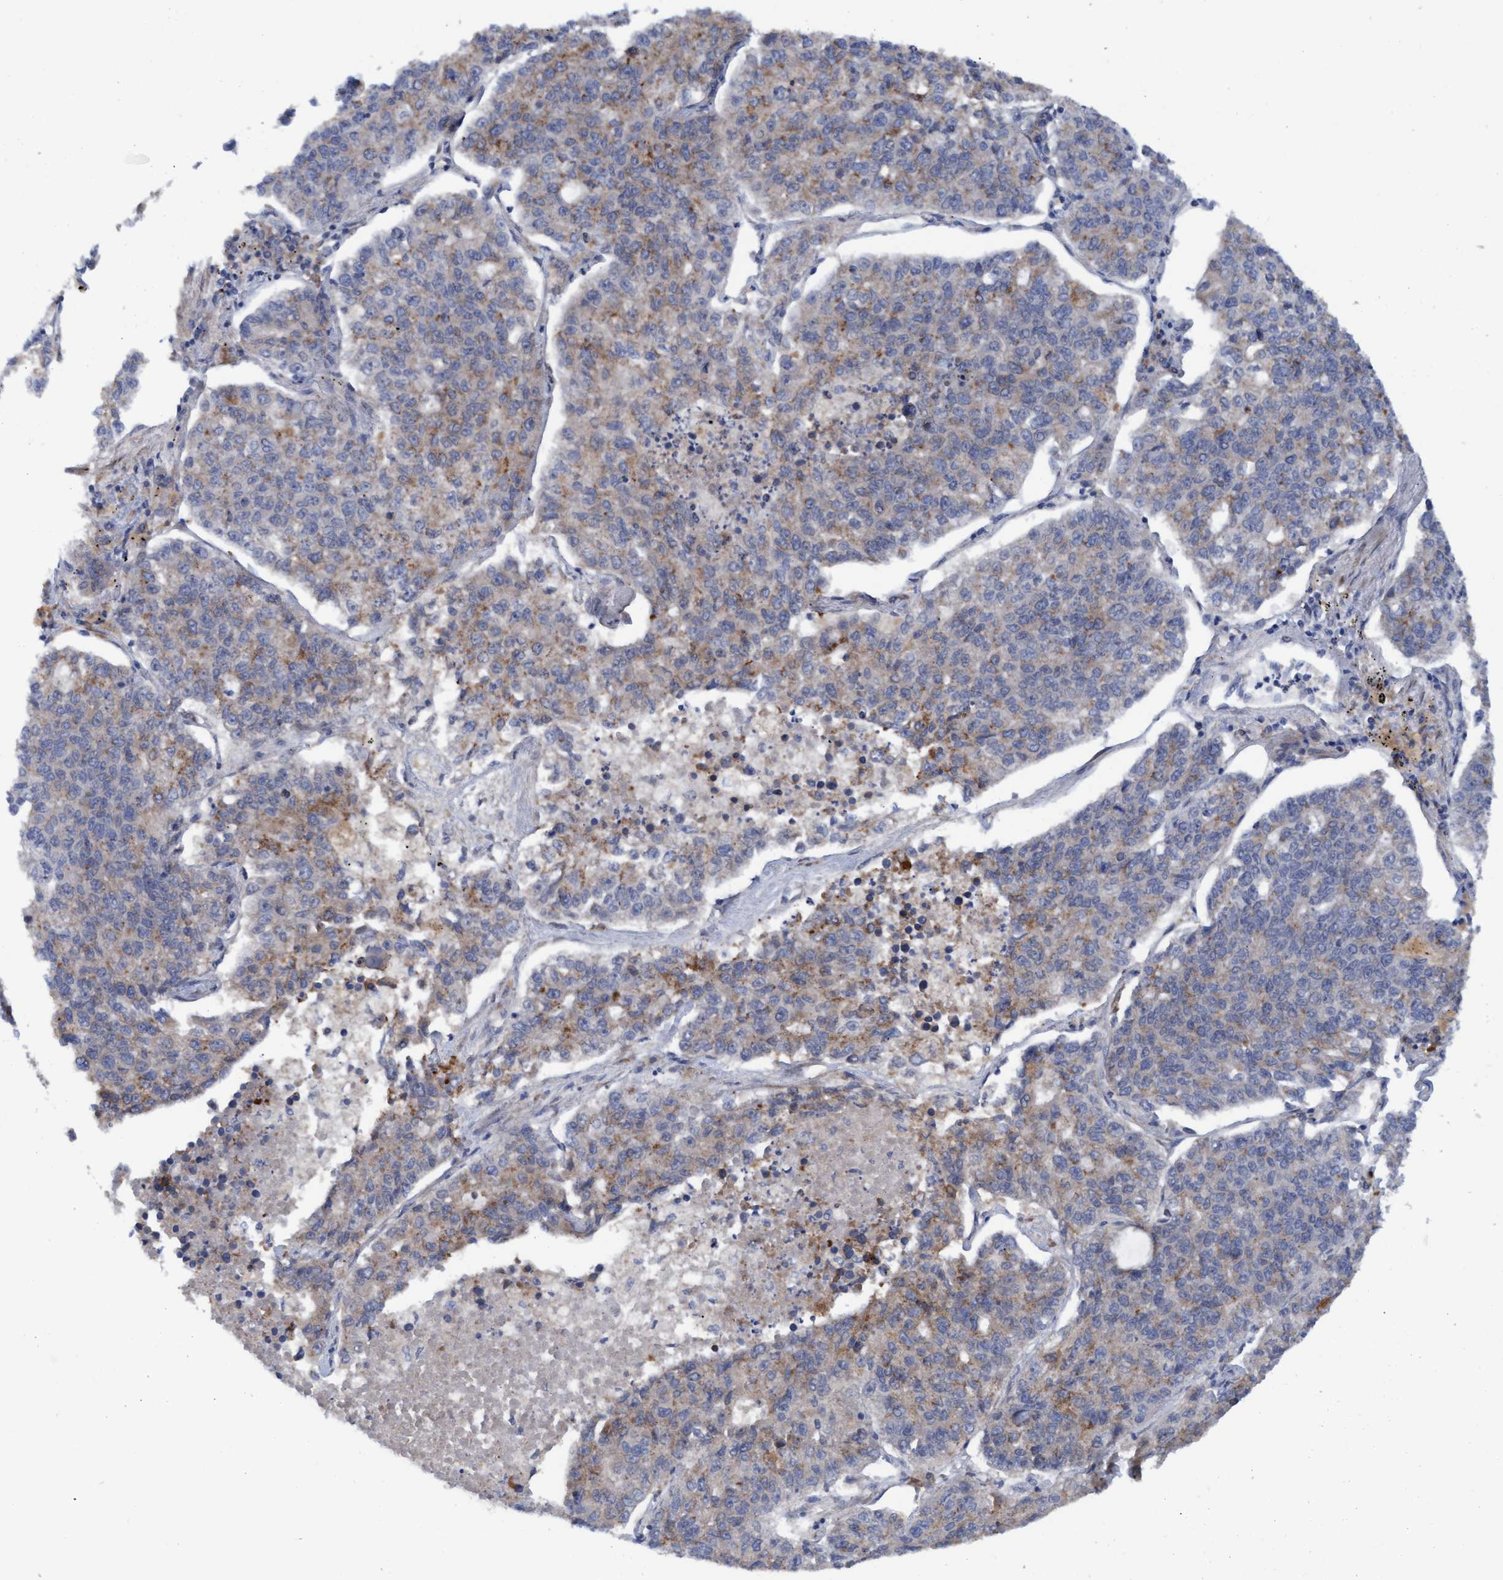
{"staining": {"intensity": "weak", "quantity": ">75%", "location": "cytoplasmic/membranous"}, "tissue": "lung cancer", "cell_type": "Tumor cells", "image_type": "cancer", "snomed": [{"axis": "morphology", "description": "Adenocarcinoma, NOS"}, {"axis": "topography", "description": "Lung"}], "caption": "The photomicrograph displays immunohistochemical staining of lung cancer. There is weak cytoplasmic/membranous expression is appreciated in about >75% of tumor cells.", "gene": "PLCD1", "patient": {"sex": "male", "age": 49}}